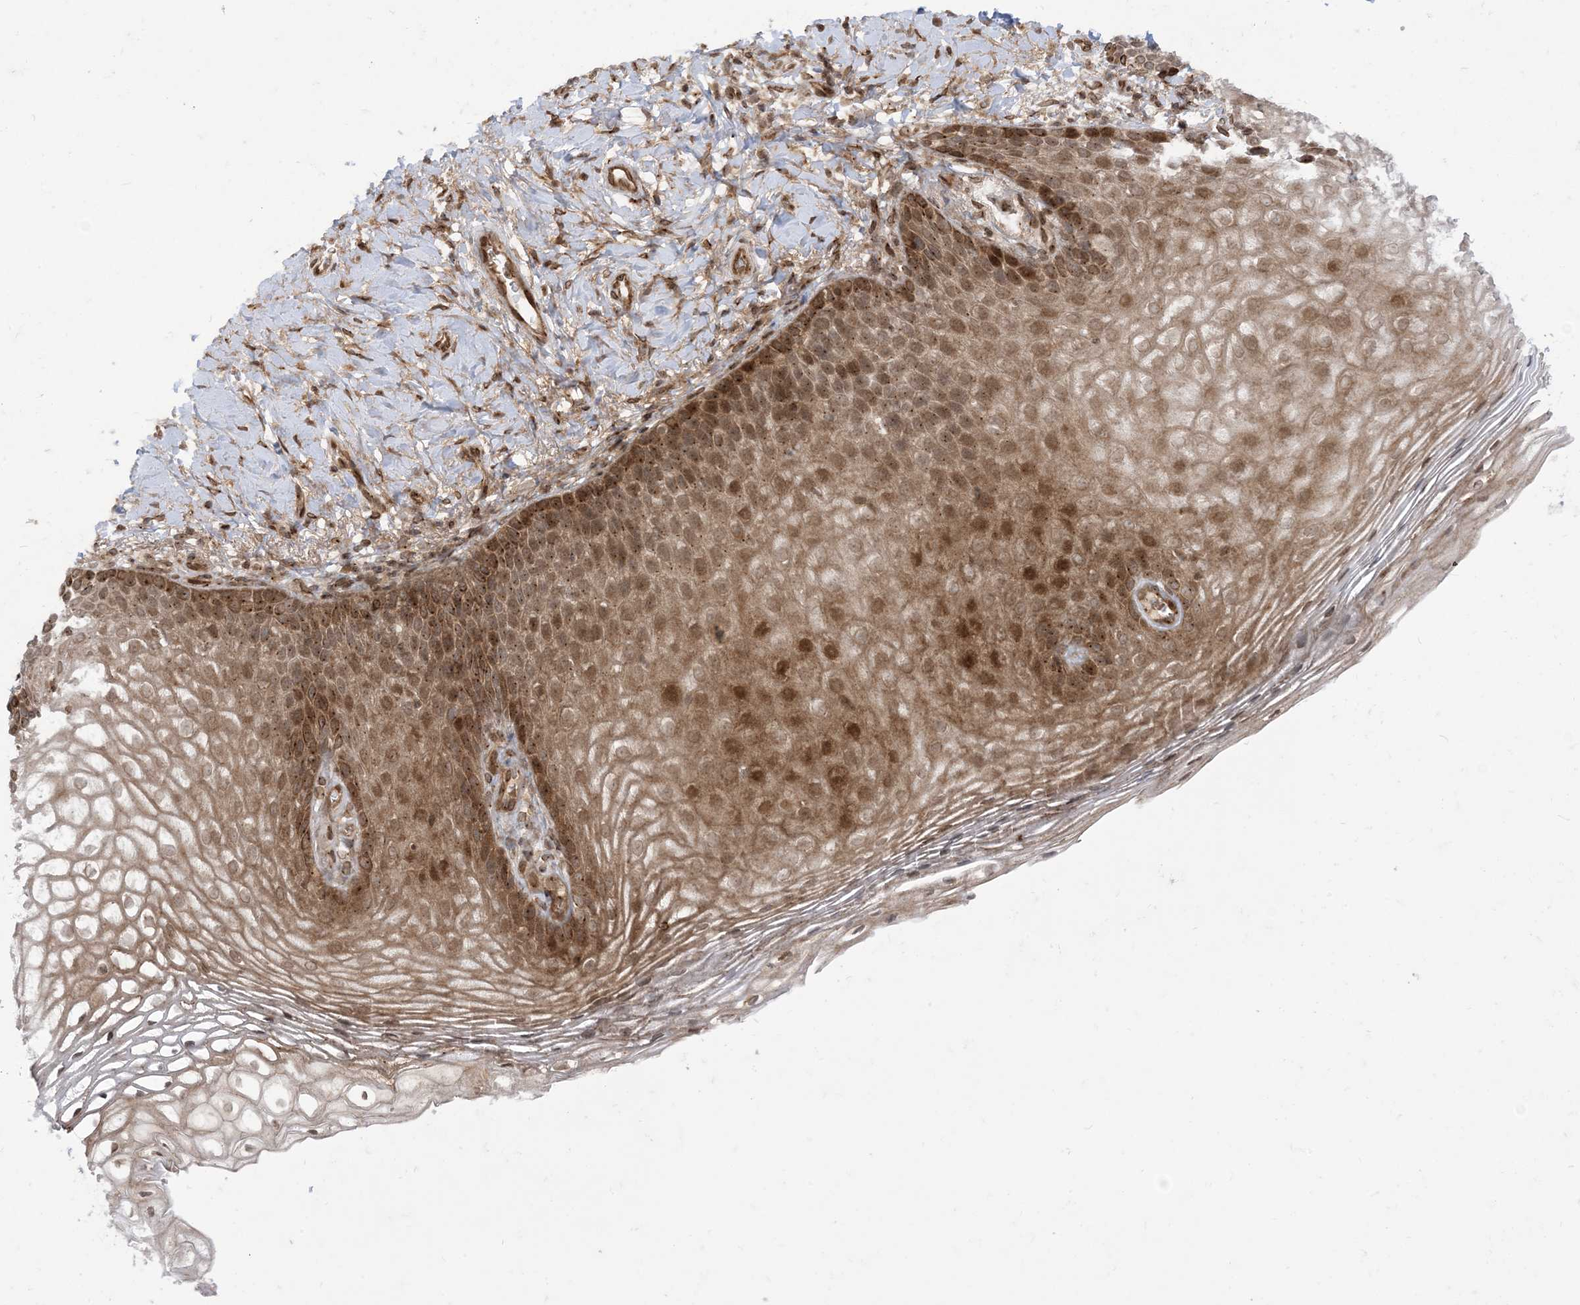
{"staining": {"intensity": "strong", "quantity": "25%-75%", "location": "cytoplasmic/membranous,nuclear"}, "tissue": "vagina", "cell_type": "Squamous epithelial cells", "image_type": "normal", "snomed": [{"axis": "morphology", "description": "Normal tissue, NOS"}, {"axis": "topography", "description": "Vagina"}], "caption": "The histopathology image reveals staining of unremarkable vagina, revealing strong cytoplasmic/membranous,nuclear protein expression (brown color) within squamous epithelial cells.", "gene": "CASP4", "patient": {"sex": "female", "age": 60}}